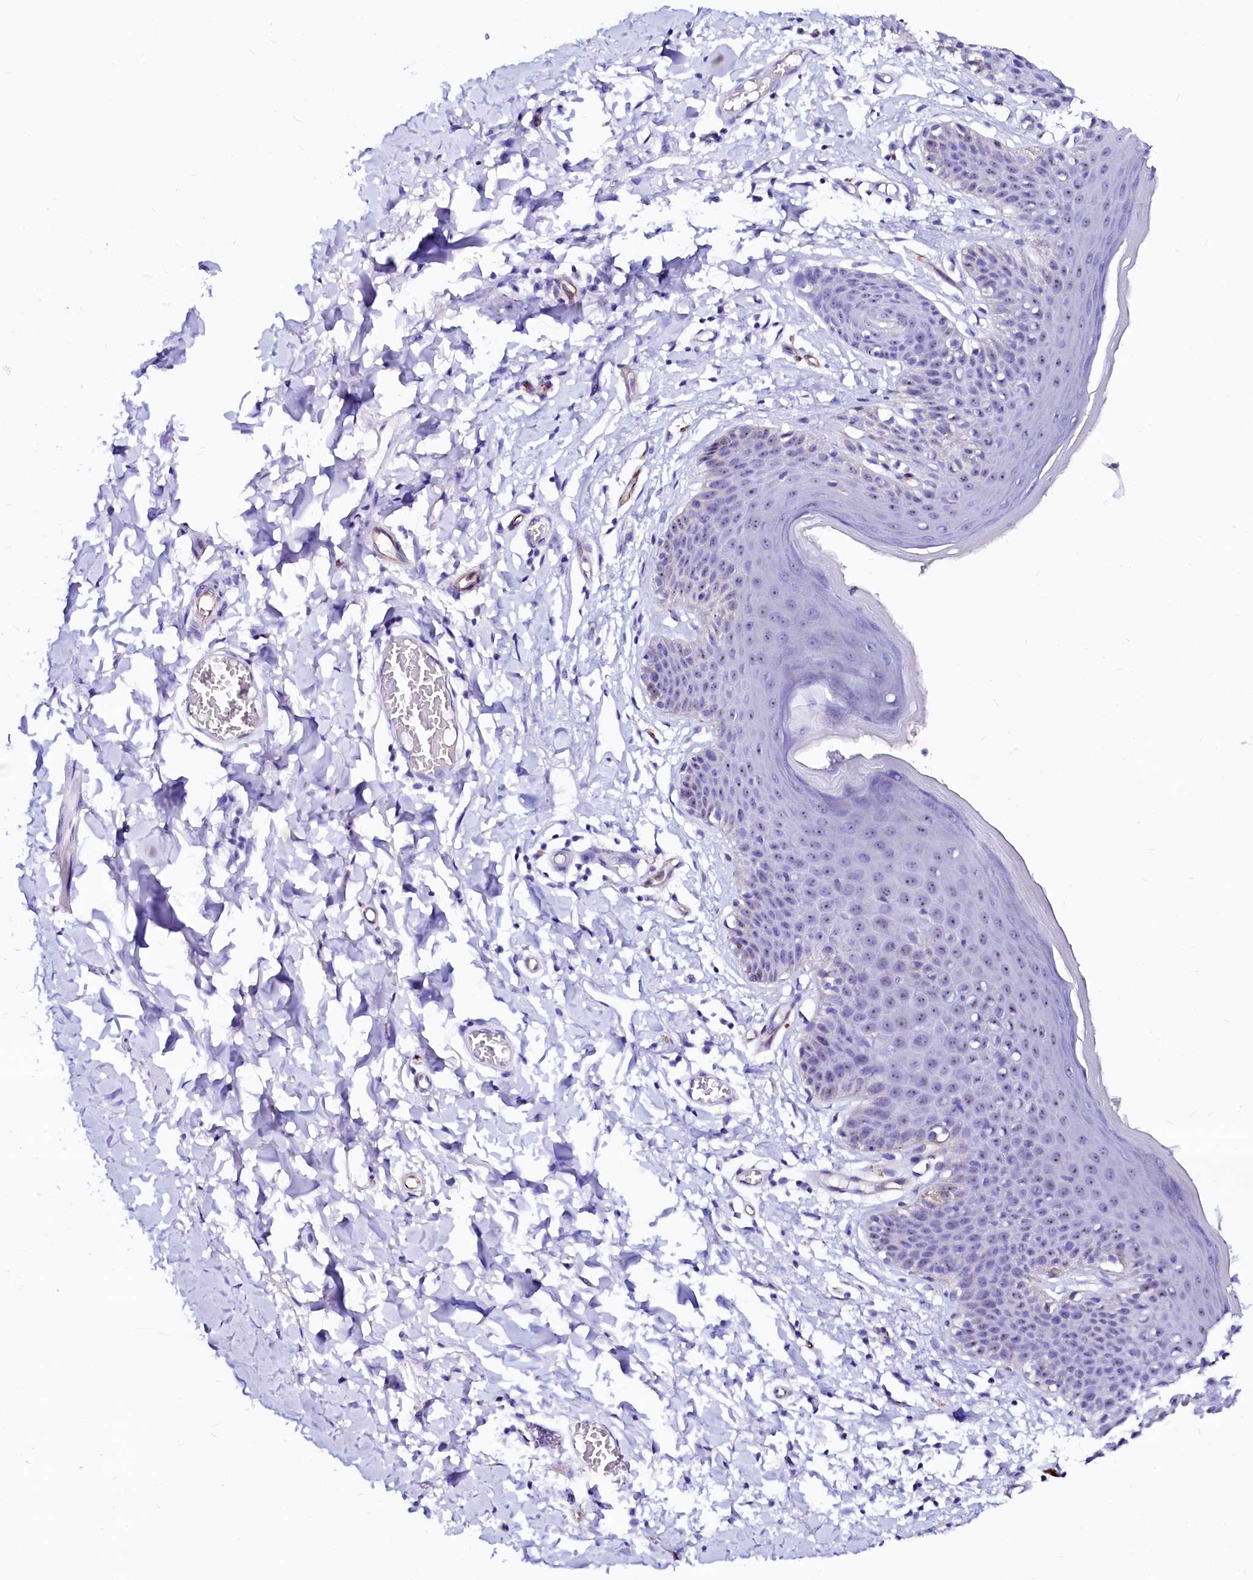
{"staining": {"intensity": "moderate", "quantity": "<25%", "location": "nuclear"}, "tissue": "skin", "cell_type": "Epidermal cells", "image_type": "normal", "snomed": [{"axis": "morphology", "description": "Normal tissue, NOS"}, {"axis": "topography", "description": "Vulva"}], "caption": "A histopathology image showing moderate nuclear staining in approximately <25% of epidermal cells in unremarkable skin, as visualized by brown immunohistochemical staining.", "gene": "SFR1", "patient": {"sex": "female", "age": 66}}